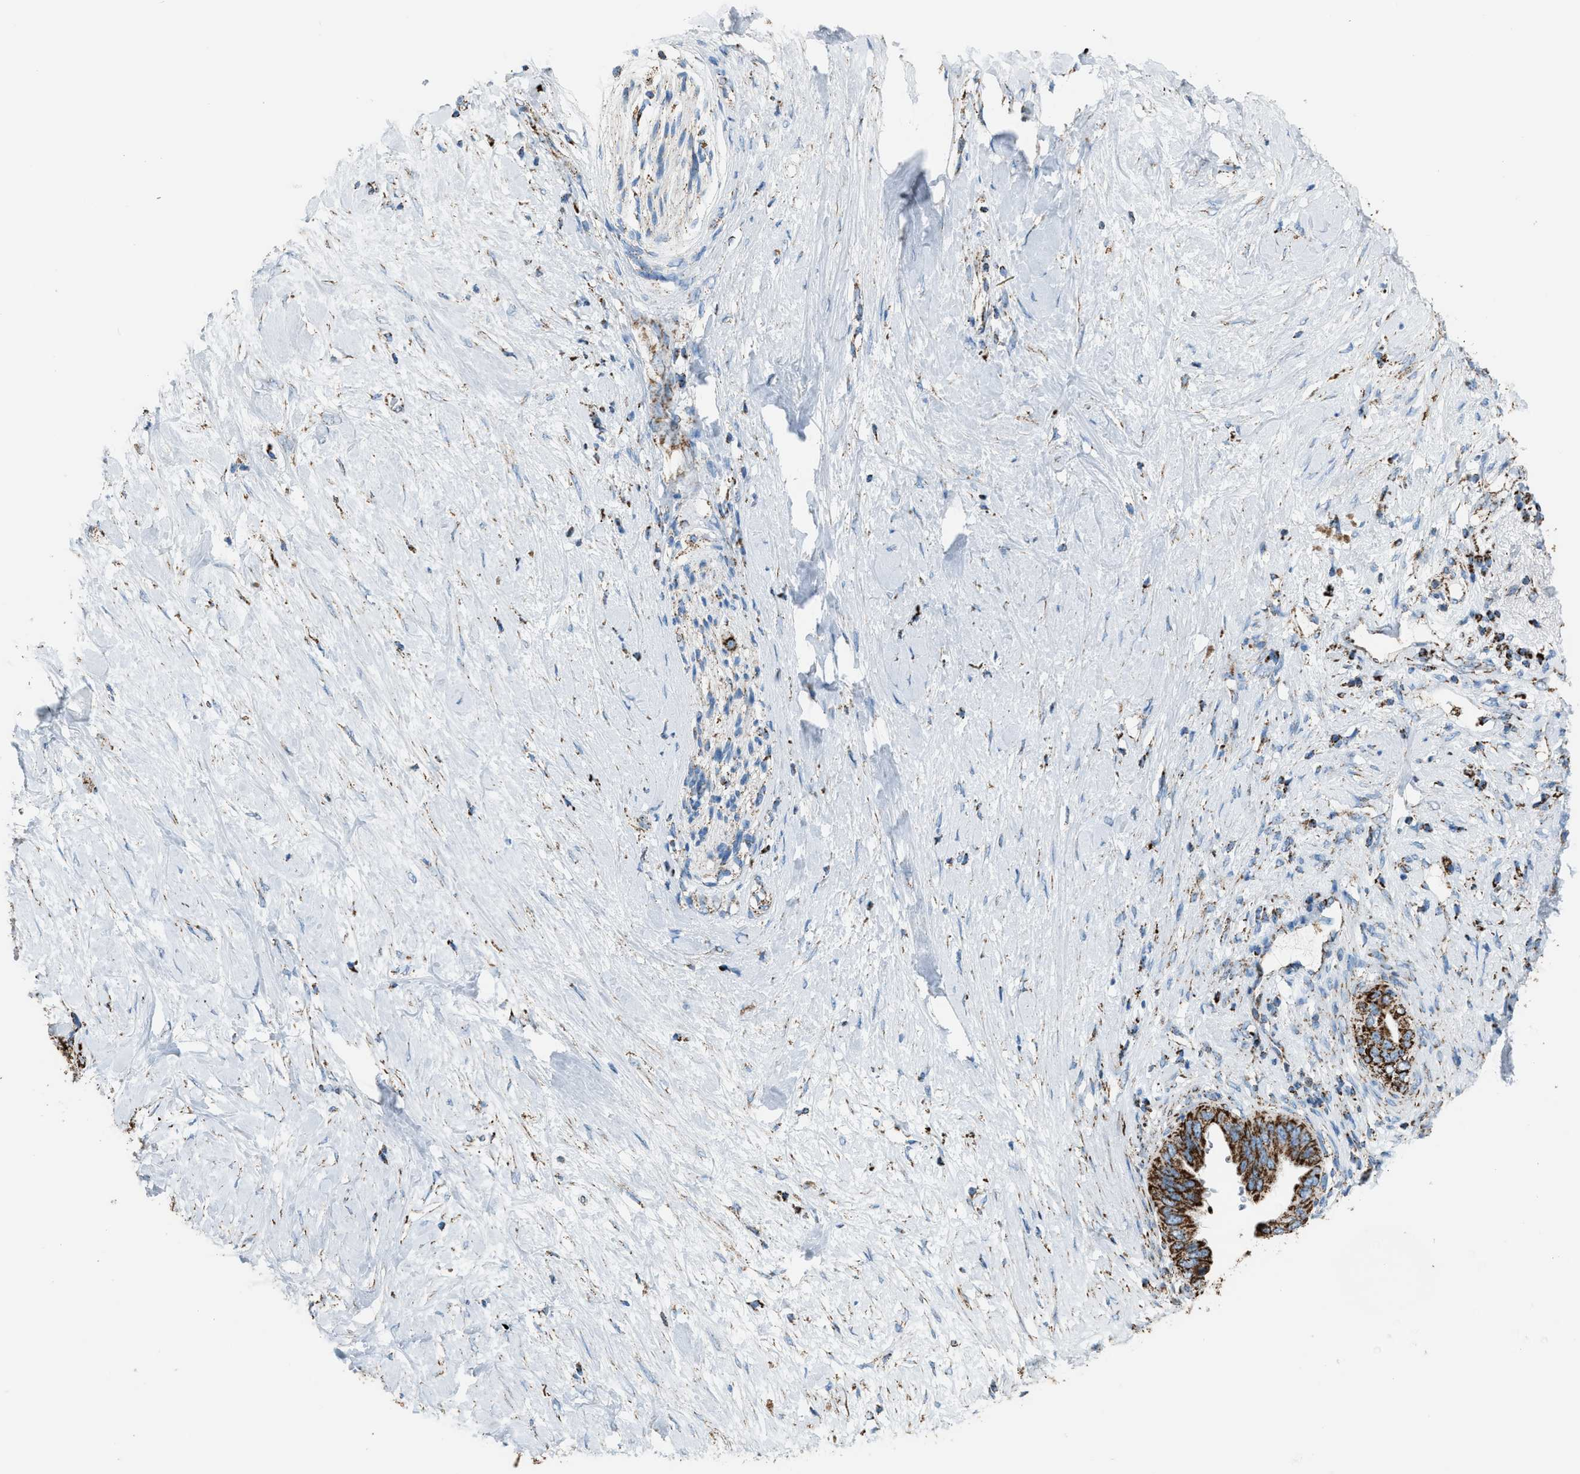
{"staining": {"intensity": "strong", "quantity": ">75%", "location": "cytoplasmic/membranous"}, "tissue": "pancreatic cancer", "cell_type": "Tumor cells", "image_type": "cancer", "snomed": [{"axis": "morphology", "description": "Adenocarcinoma, NOS"}, {"axis": "topography", "description": "Pancreas"}], "caption": "Protein staining of adenocarcinoma (pancreatic) tissue exhibits strong cytoplasmic/membranous expression in approximately >75% of tumor cells.", "gene": "MDH2", "patient": {"sex": "female", "age": 56}}